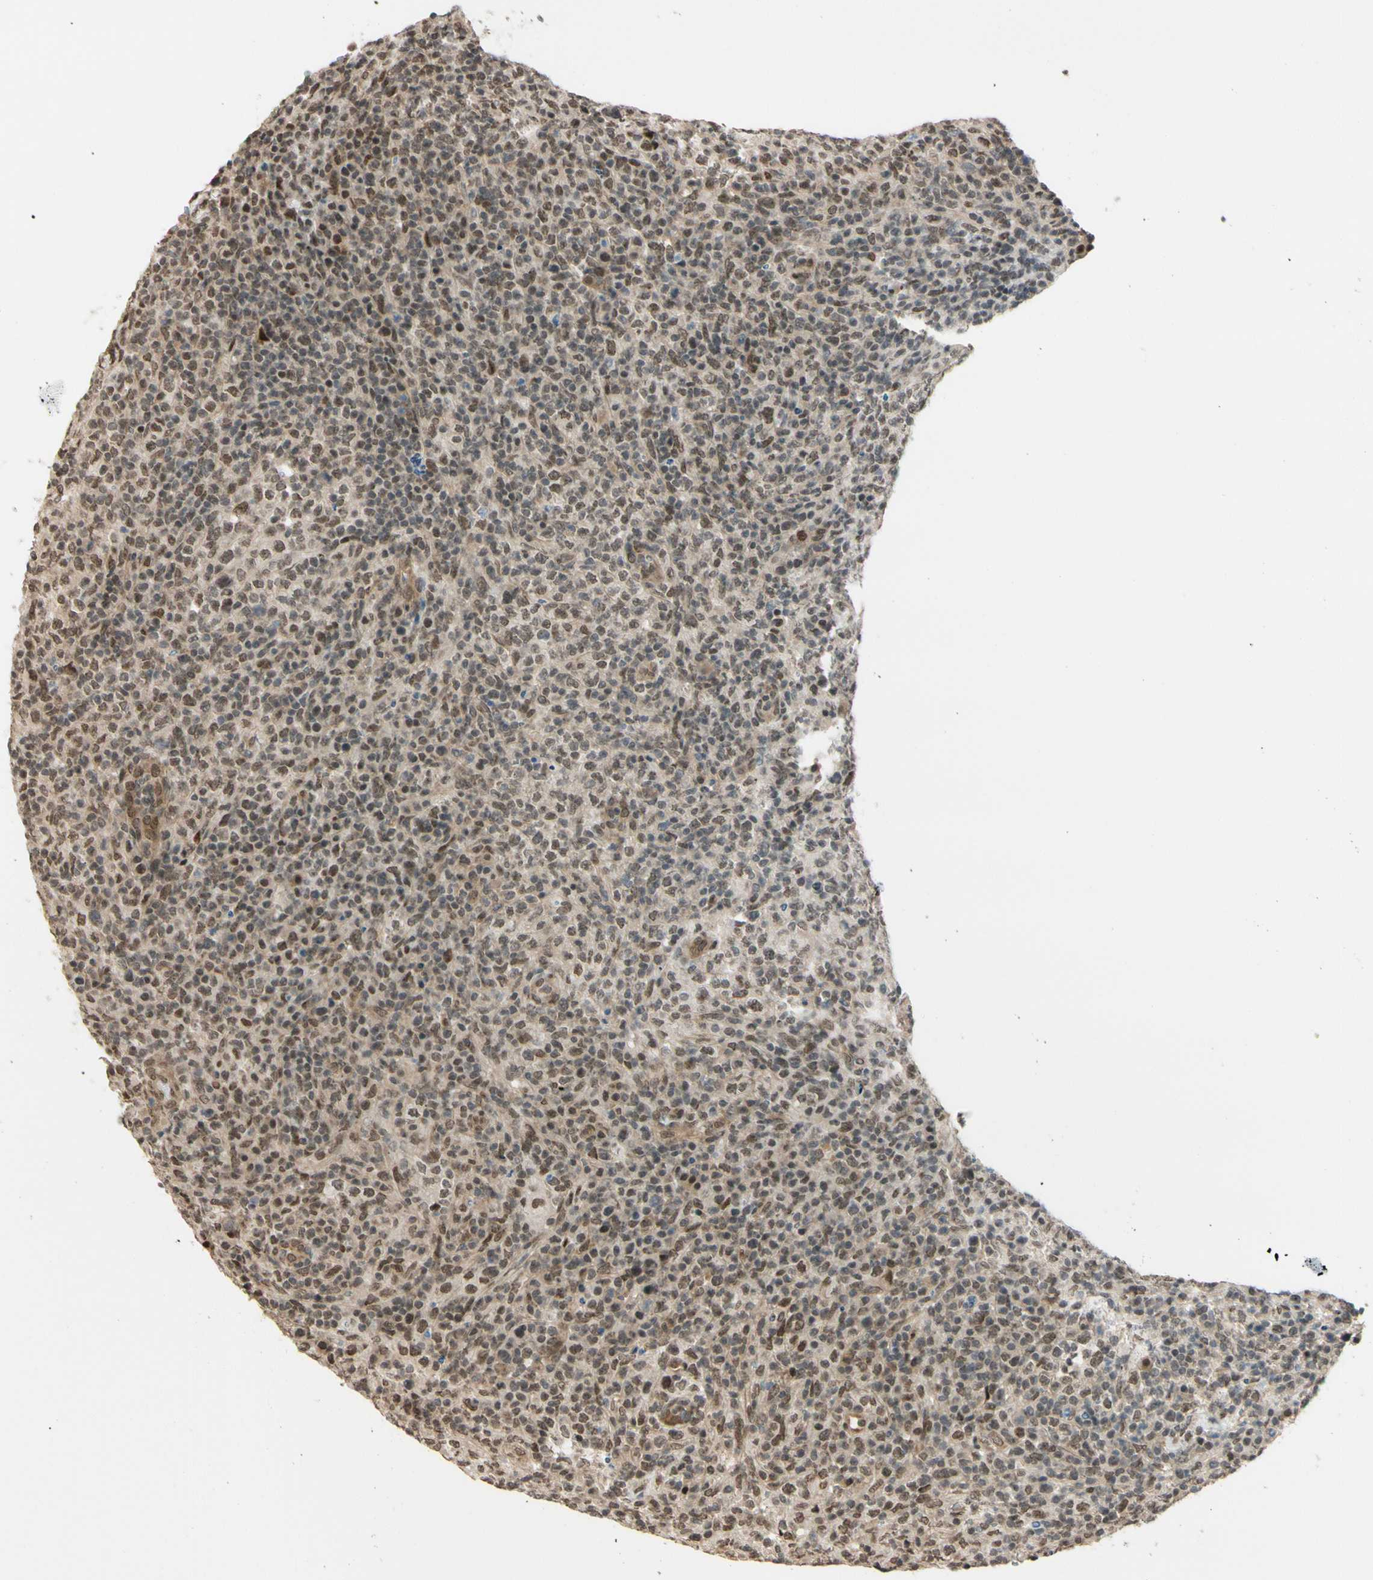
{"staining": {"intensity": "weak", "quantity": ">75%", "location": "nuclear"}, "tissue": "lymphoma", "cell_type": "Tumor cells", "image_type": "cancer", "snomed": [{"axis": "morphology", "description": "Malignant lymphoma, non-Hodgkin's type, High grade"}, {"axis": "topography", "description": "Lymph node"}], "caption": "Lymphoma stained for a protein (brown) displays weak nuclear positive positivity in about >75% of tumor cells.", "gene": "SUFU", "patient": {"sex": "female", "age": 76}}